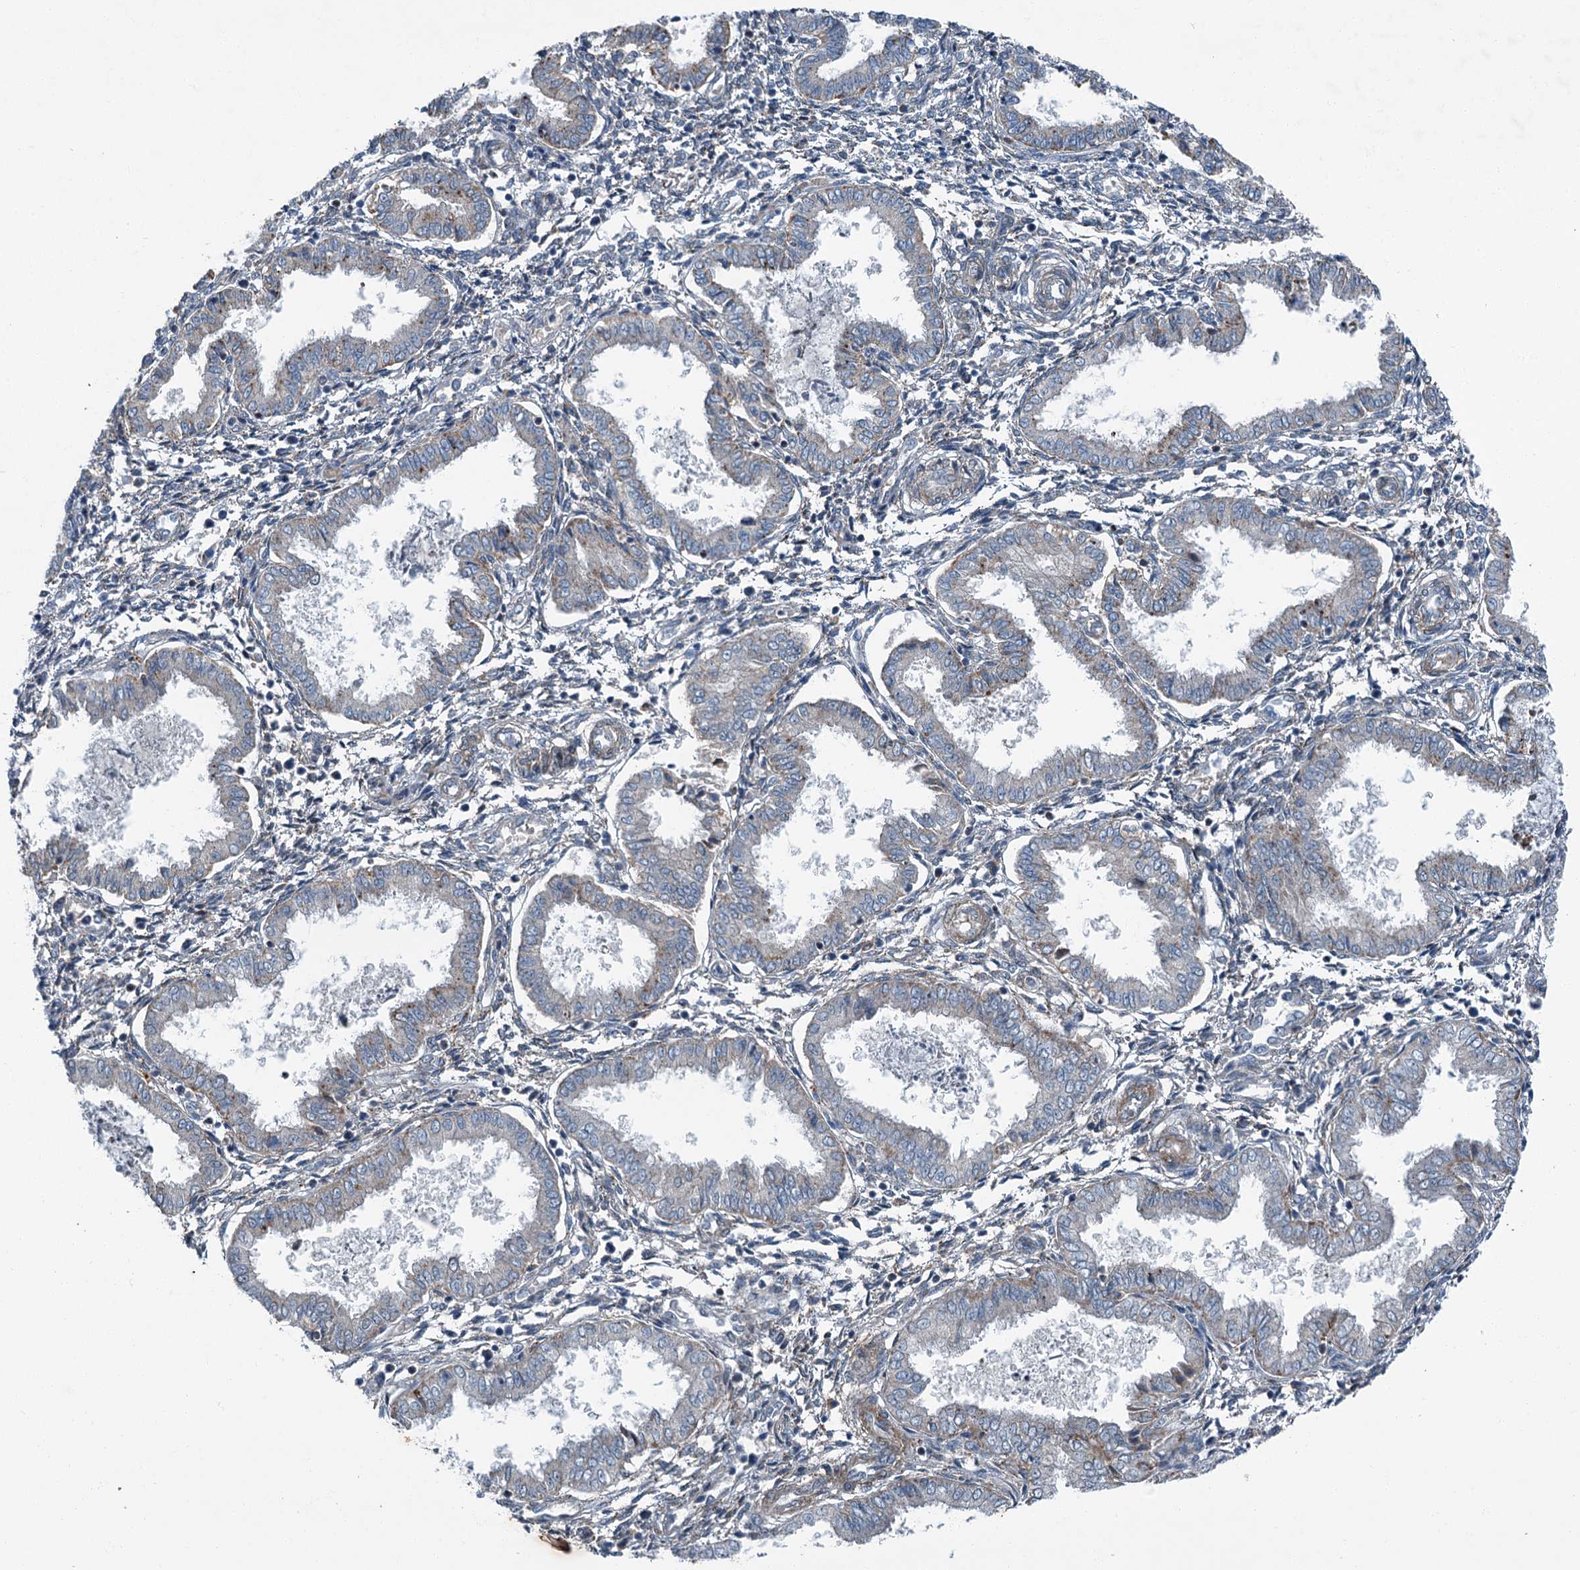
{"staining": {"intensity": "weak", "quantity": "<25%", "location": "cytoplasmic/membranous"}, "tissue": "endometrium", "cell_type": "Cells in endometrial stroma", "image_type": "normal", "snomed": [{"axis": "morphology", "description": "Normal tissue, NOS"}, {"axis": "topography", "description": "Endometrium"}], "caption": "Immunohistochemistry of normal endometrium displays no positivity in cells in endometrial stroma. (DAB IHC, high magnification).", "gene": "AXL", "patient": {"sex": "female", "age": 33}}